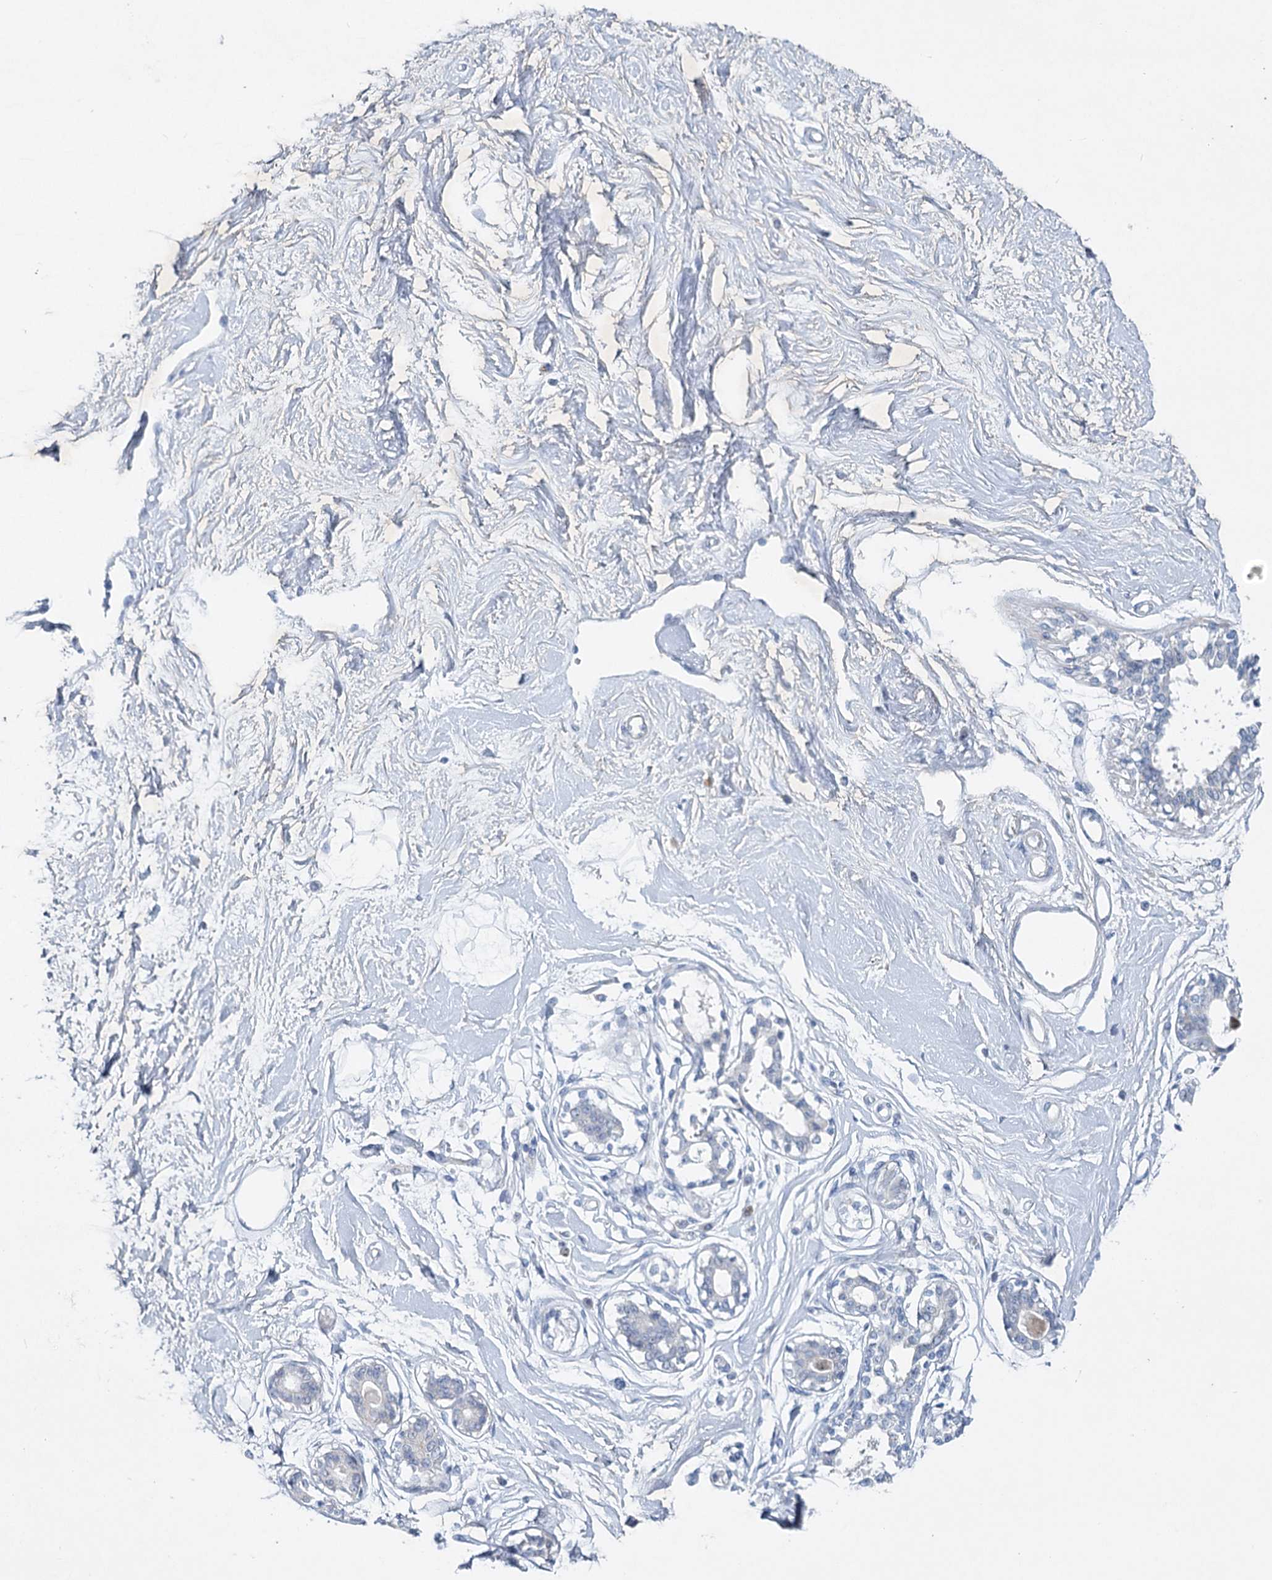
{"staining": {"intensity": "negative", "quantity": "none", "location": "none"}, "tissue": "breast", "cell_type": "Adipocytes", "image_type": "normal", "snomed": [{"axis": "morphology", "description": "Normal tissue, NOS"}, {"axis": "topography", "description": "Breast"}], "caption": "The histopathology image reveals no staining of adipocytes in normal breast.", "gene": "MAP3K13", "patient": {"sex": "female", "age": 45}}